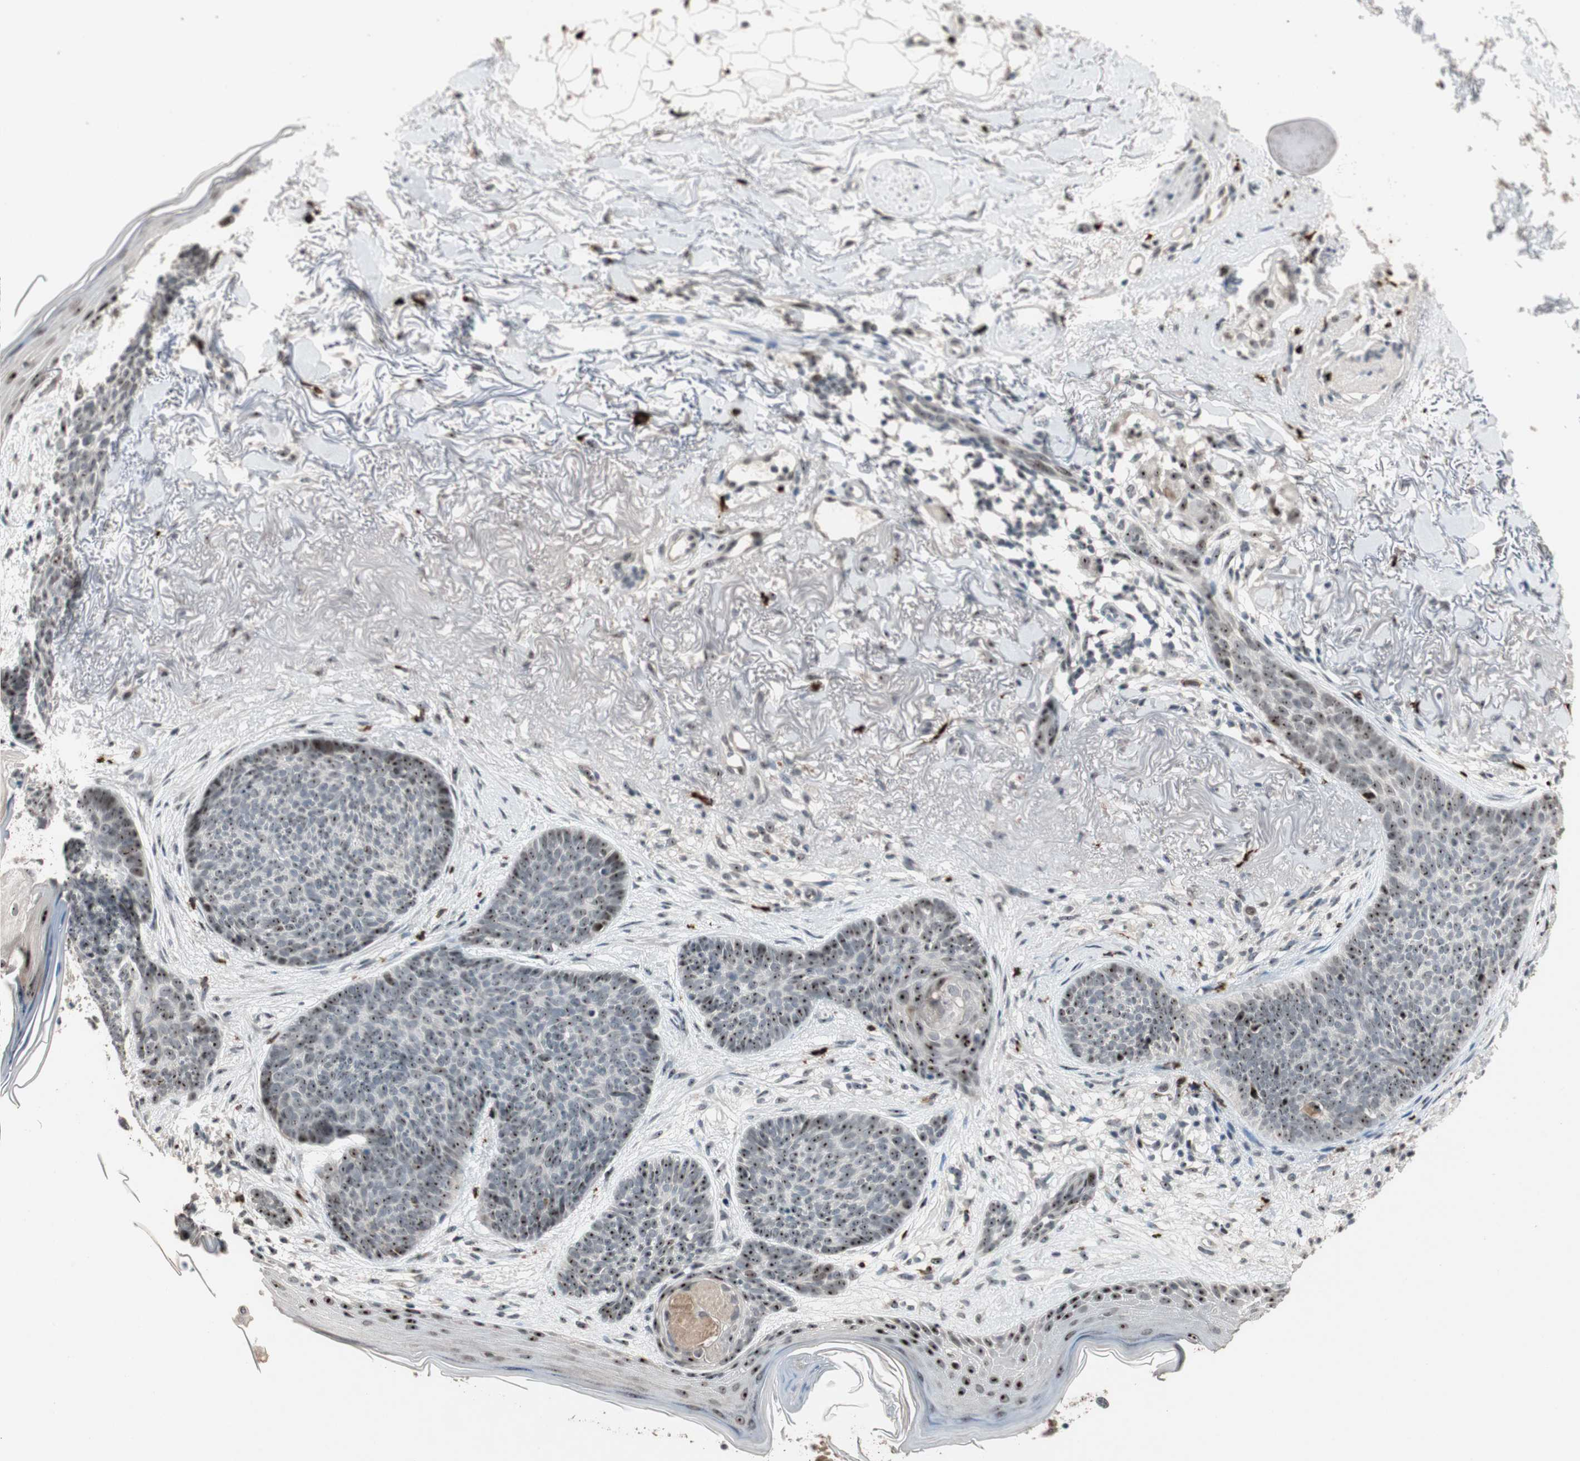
{"staining": {"intensity": "moderate", "quantity": ">75%", "location": "nuclear"}, "tissue": "skin cancer", "cell_type": "Tumor cells", "image_type": "cancer", "snomed": [{"axis": "morphology", "description": "Normal tissue, NOS"}, {"axis": "morphology", "description": "Basal cell carcinoma"}, {"axis": "topography", "description": "Skin"}], "caption": "This photomicrograph demonstrates skin basal cell carcinoma stained with immunohistochemistry (IHC) to label a protein in brown. The nuclear of tumor cells show moderate positivity for the protein. Nuclei are counter-stained blue.", "gene": "ETV4", "patient": {"sex": "female", "age": 70}}